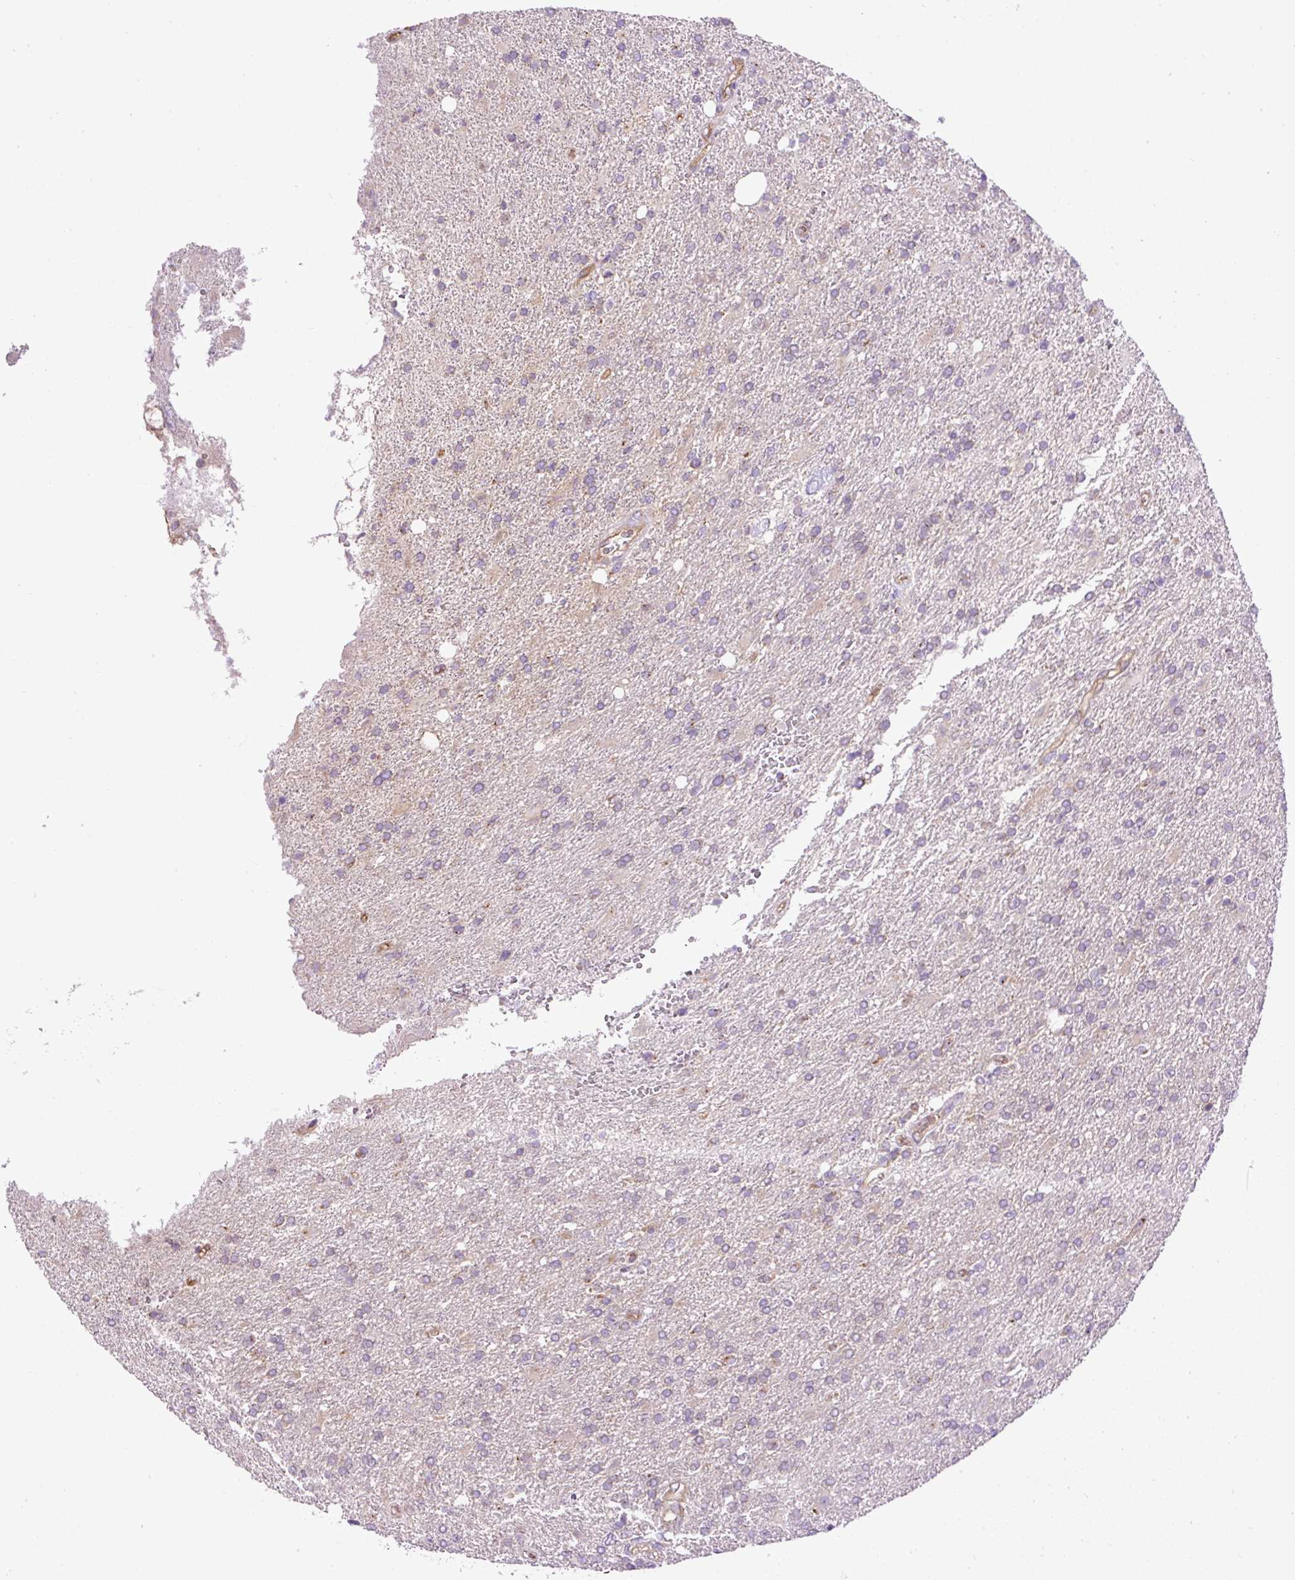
{"staining": {"intensity": "weak", "quantity": "<25%", "location": "cytoplasmic/membranous"}, "tissue": "glioma", "cell_type": "Tumor cells", "image_type": "cancer", "snomed": [{"axis": "morphology", "description": "Glioma, malignant, High grade"}, {"axis": "topography", "description": "Brain"}], "caption": "DAB (3,3'-diaminobenzidine) immunohistochemical staining of human high-grade glioma (malignant) exhibits no significant expression in tumor cells.", "gene": "ZNF547", "patient": {"sex": "male", "age": 56}}